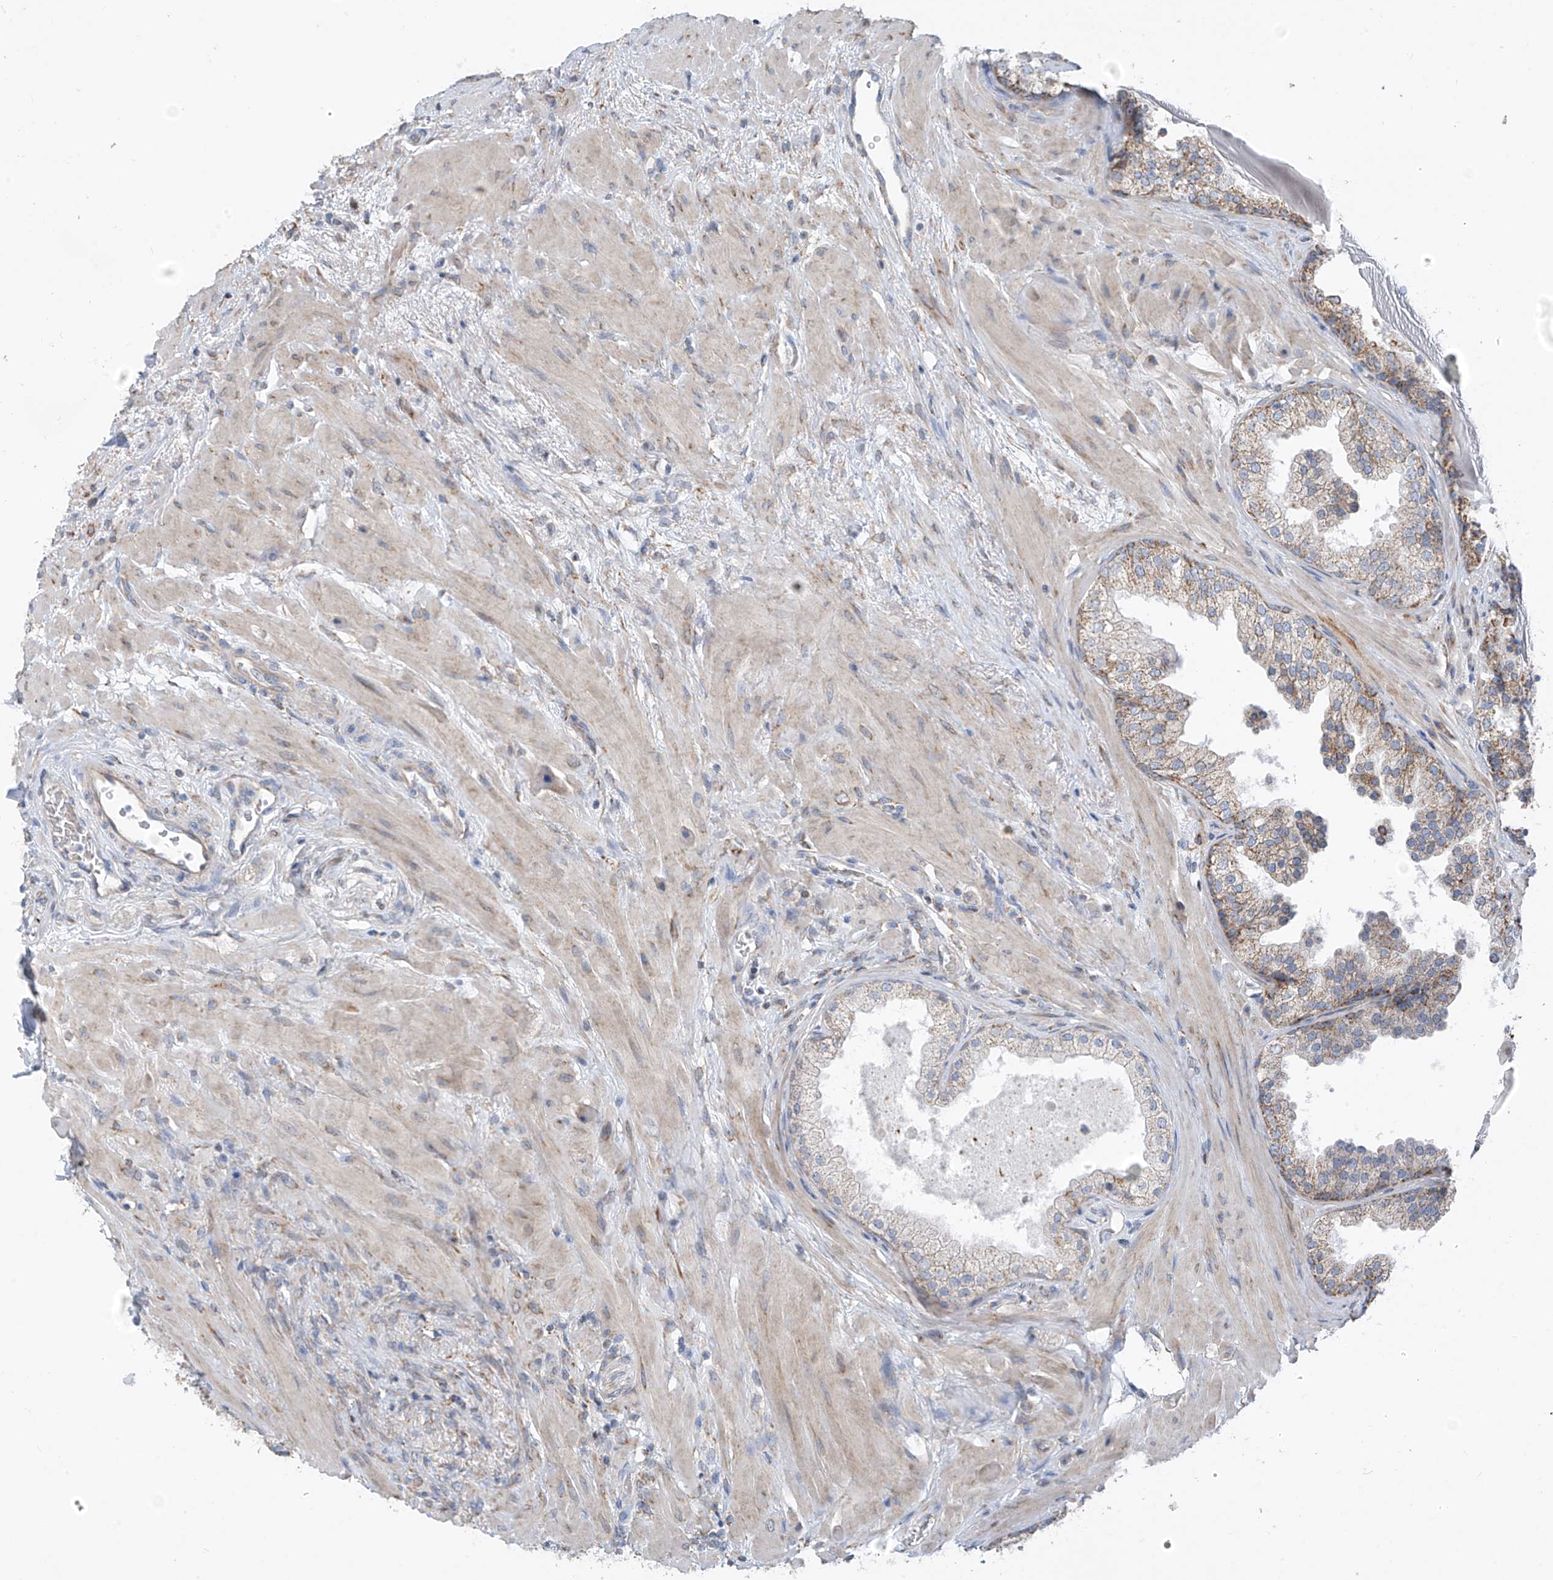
{"staining": {"intensity": "moderate", "quantity": "25%-75%", "location": "cytoplasmic/membranous"}, "tissue": "prostate", "cell_type": "Glandular cells", "image_type": "normal", "snomed": [{"axis": "morphology", "description": "Normal tissue, NOS"}, {"axis": "topography", "description": "Prostate"}], "caption": "A photomicrograph of prostate stained for a protein reveals moderate cytoplasmic/membranous brown staining in glandular cells.", "gene": "EOMES", "patient": {"sex": "male", "age": 48}}